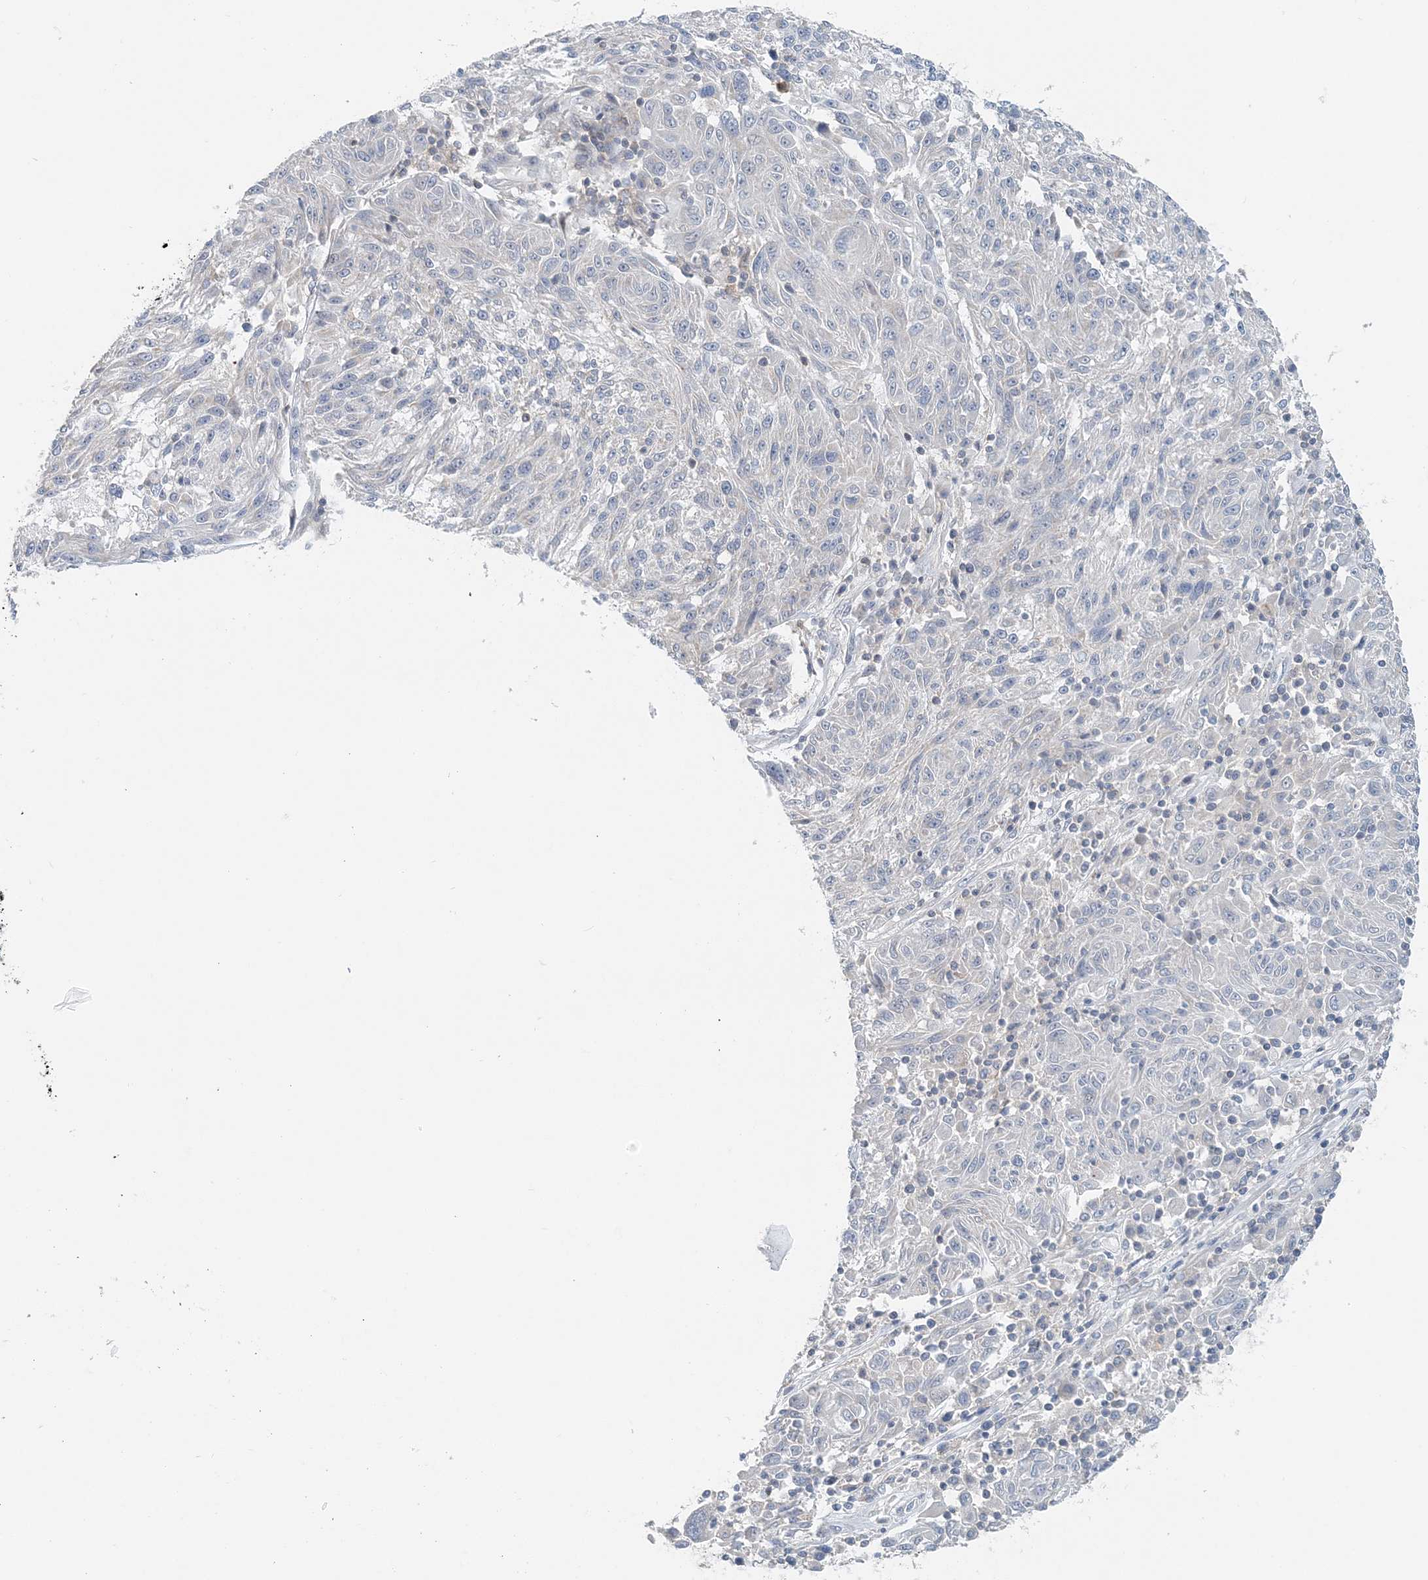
{"staining": {"intensity": "negative", "quantity": "none", "location": "none"}, "tissue": "melanoma", "cell_type": "Tumor cells", "image_type": "cancer", "snomed": [{"axis": "morphology", "description": "Malignant melanoma, NOS"}, {"axis": "topography", "description": "Skin"}], "caption": "Malignant melanoma was stained to show a protein in brown. There is no significant expression in tumor cells.", "gene": "NAA11", "patient": {"sex": "male", "age": 53}}